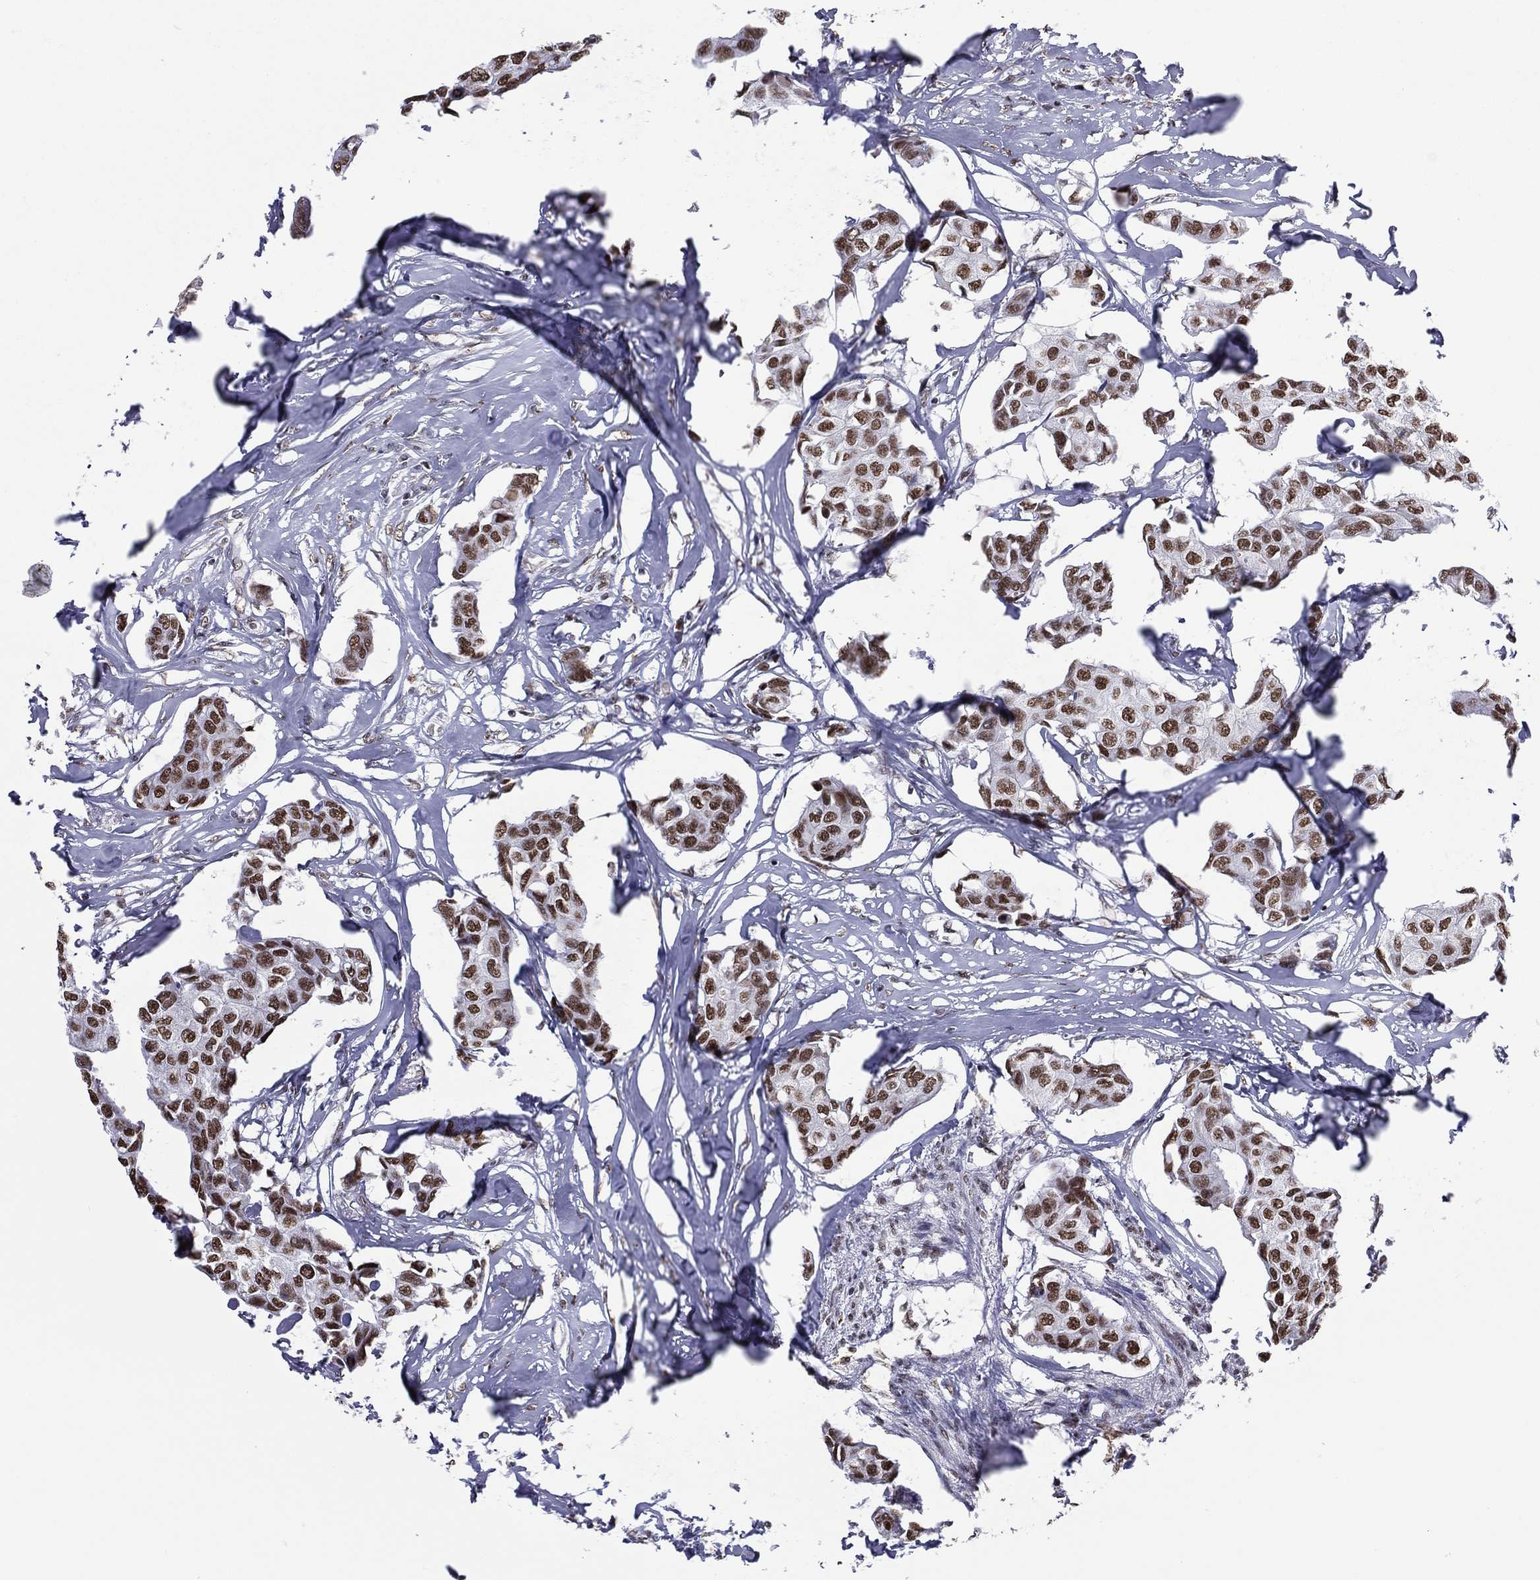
{"staining": {"intensity": "strong", "quantity": ">75%", "location": "nuclear"}, "tissue": "breast cancer", "cell_type": "Tumor cells", "image_type": "cancer", "snomed": [{"axis": "morphology", "description": "Duct carcinoma"}, {"axis": "topography", "description": "Breast"}], "caption": "Protein expression analysis of breast cancer (infiltrating ductal carcinoma) reveals strong nuclear expression in approximately >75% of tumor cells.", "gene": "ZNF7", "patient": {"sex": "female", "age": 80}}